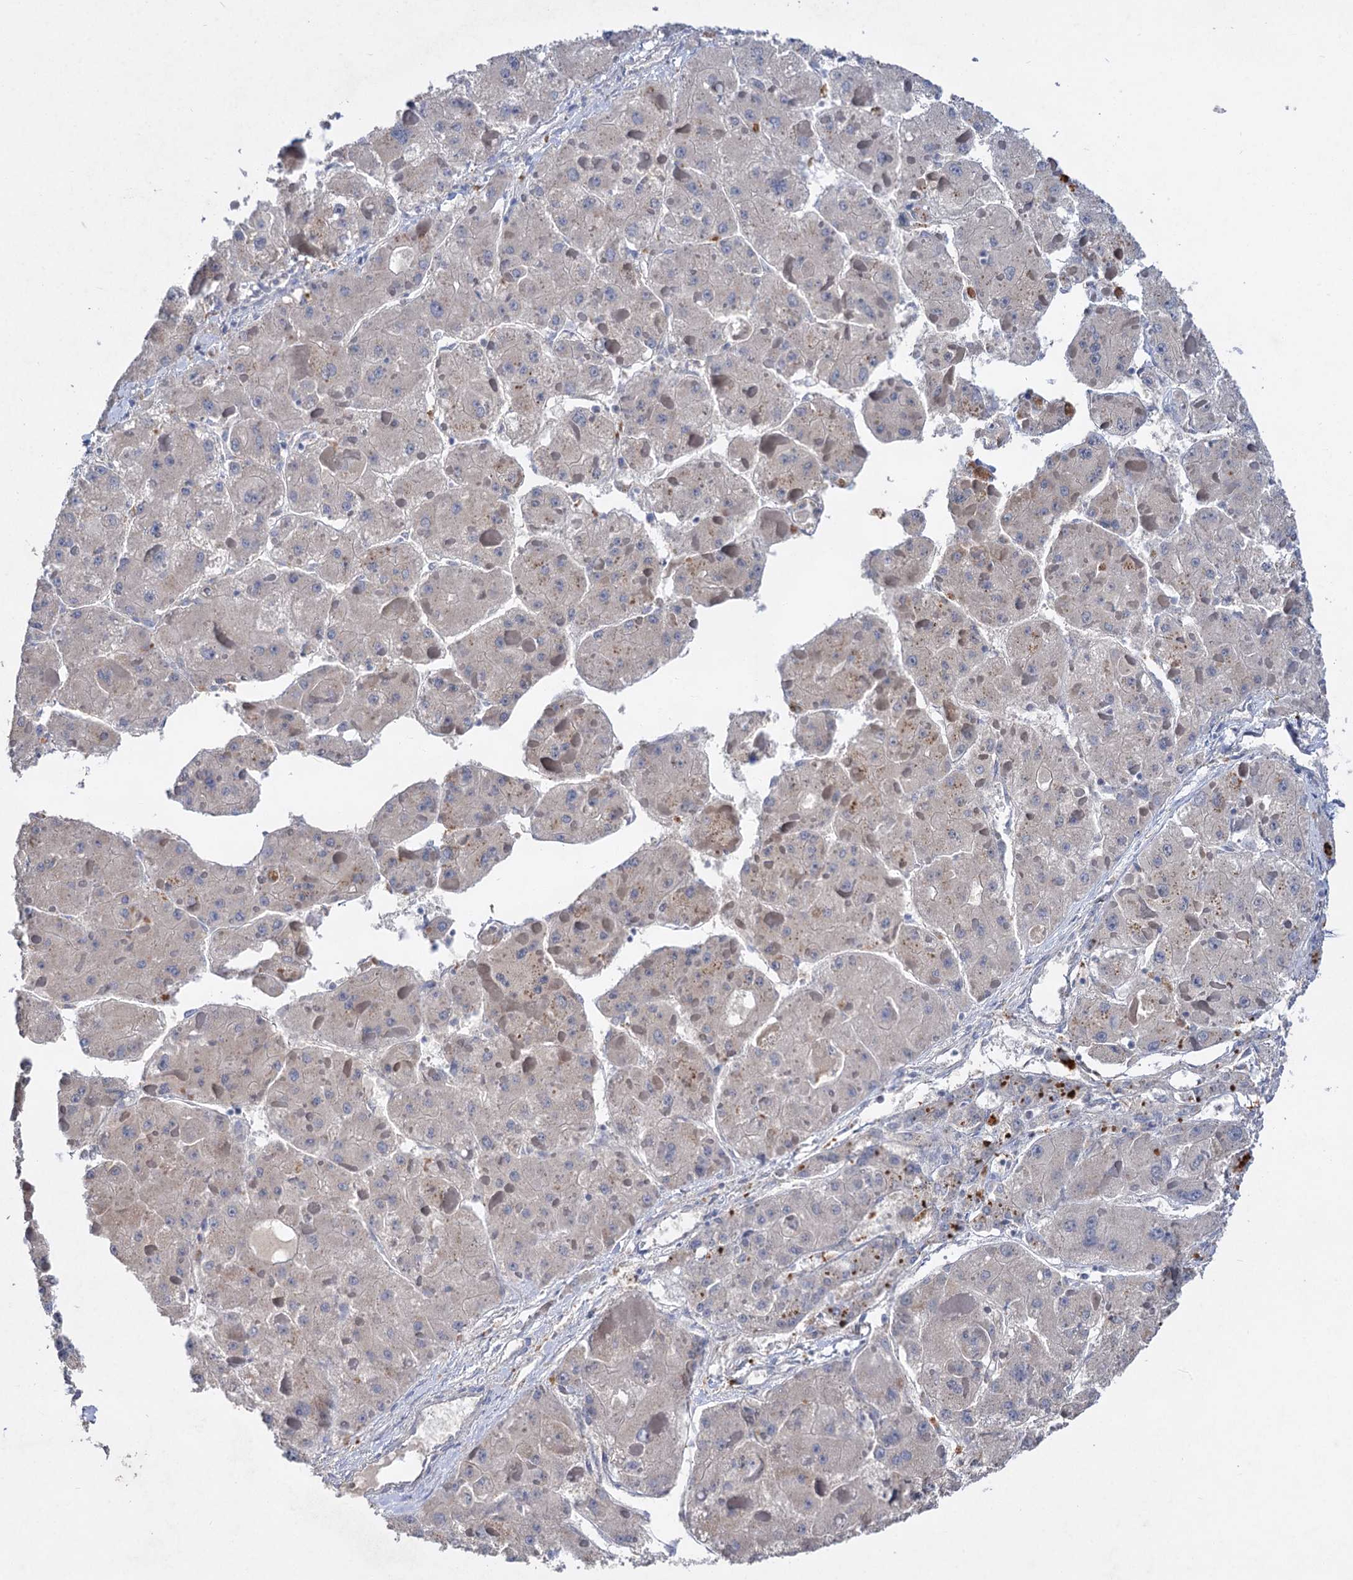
{"staining": {"intensity": "weak", "quantity": "25%-75%", "location": "cytoplasmic/membranous"}, "tissue": "liver cancer", "cell_type": "Tumor cells", "image_type": "cancer", "snomed": [{"axis": "morphology", "description": "Carcinoma, Hepatocellular, NOS"}, {"axis": "topography", "description": "Liver"}], "caption": "Immunohistochemical staining of liver hepatocellular carcinoma shows low levels of weak cytoplasmic/membranous expression in about 25%-75% of tumor cells.", "gene": "ATP4A", "patient": {"sex": "female", "age": 73}}